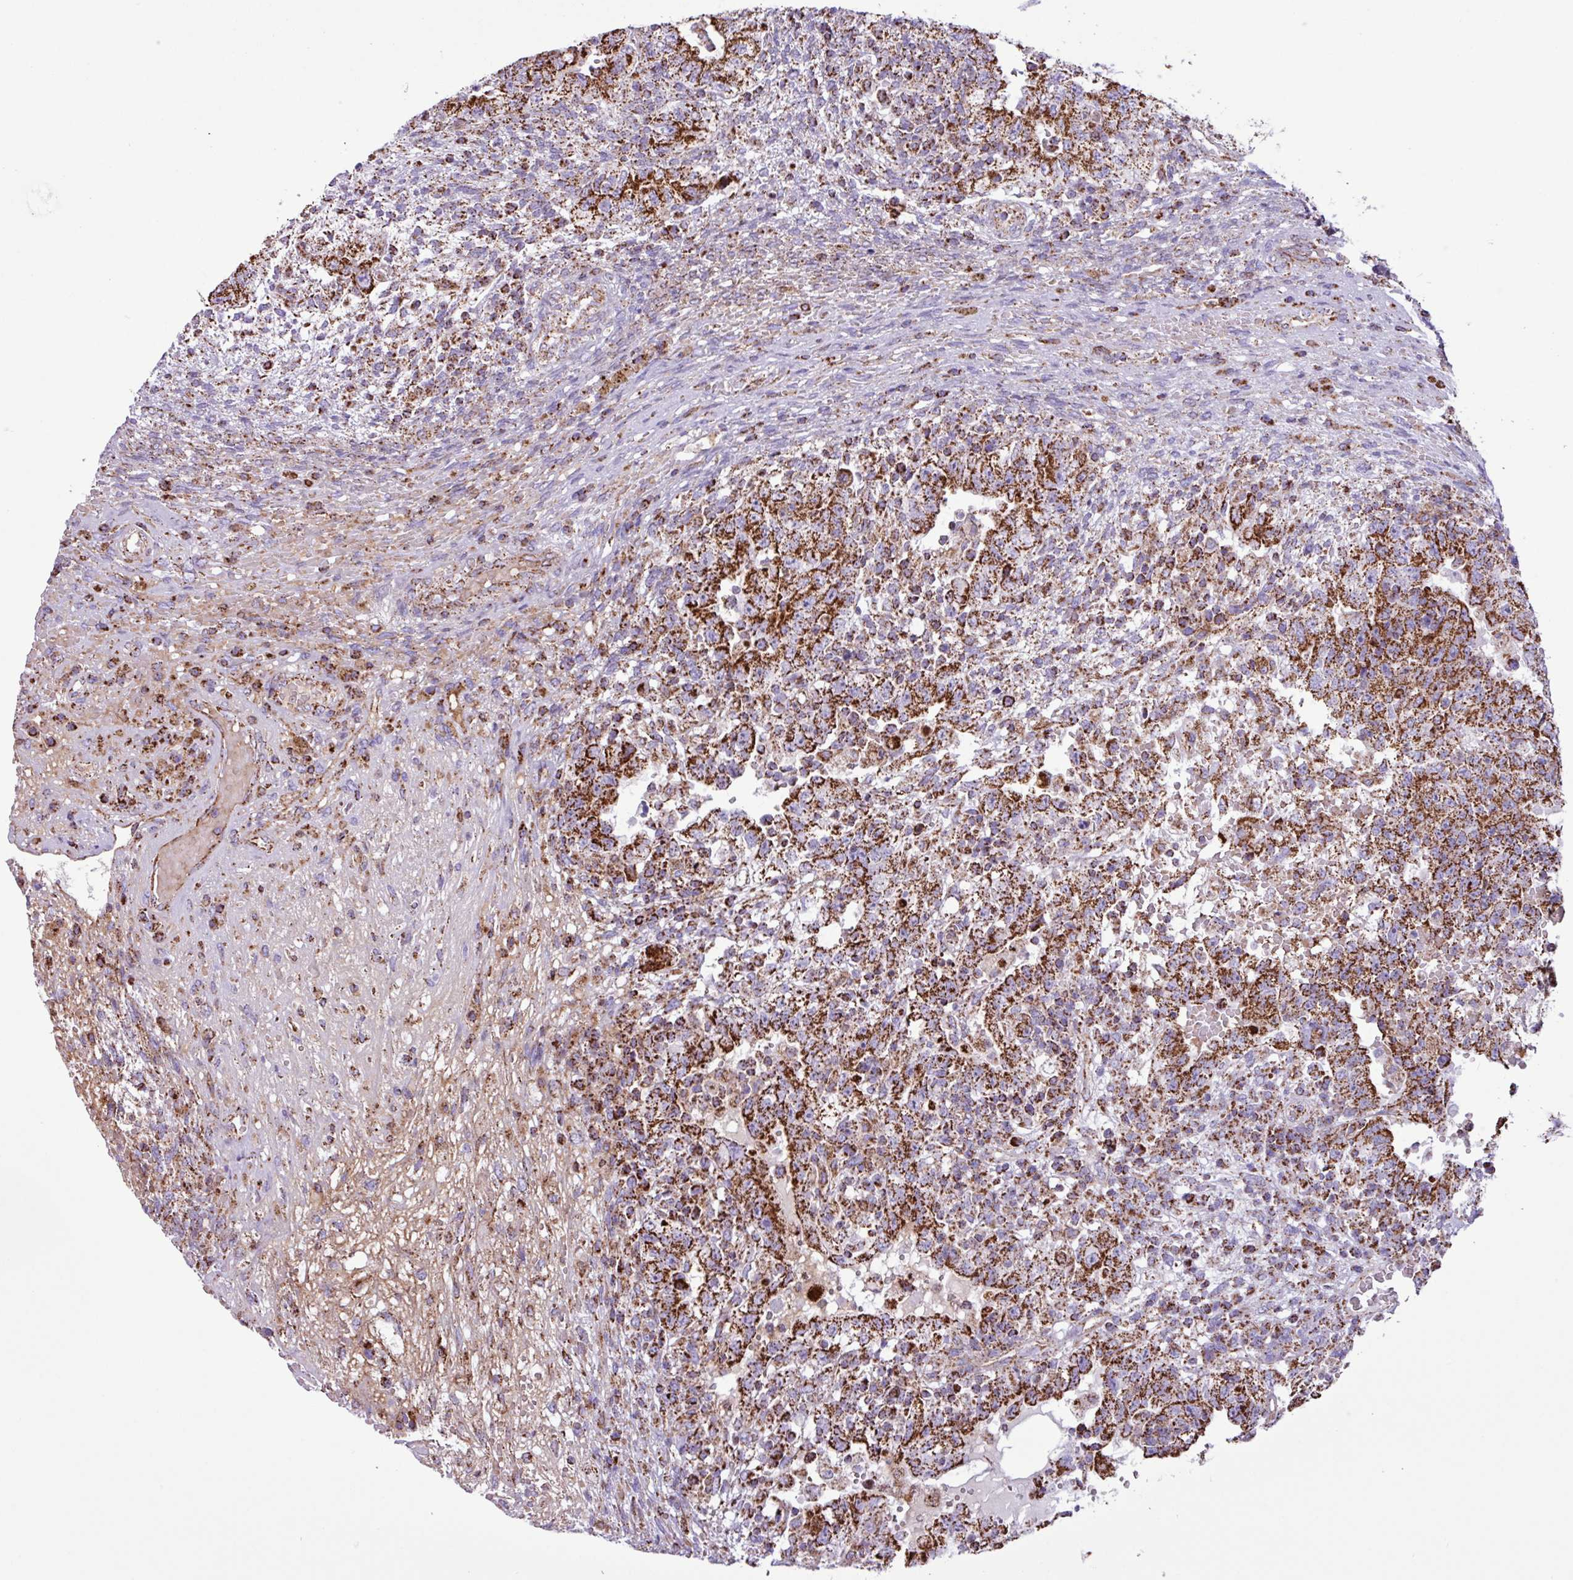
{"staining": {"intensity": "strong", "quantity": ">75%", "location": "cytoplasmic/membranous"}, "tissue": "testis cancer", "cell_type": "Tumor cells", "image_type": "cancer", "snomed": [{"axis": "morphology", "description": "Carcinoma, Embryonal, NOS"}, {"axis": "topography", "description": "Testis"}], "caption": "A histopathology image of human testis embryonal carcinoma stained for a protein exhibits strong cytoplasmic/membranous brown staining in tumor cells. (DAB = brown stain, brightfield microscopy at high magnification).", "gene": "RTL3", "patient": {"sex": "male", "age": 26}}